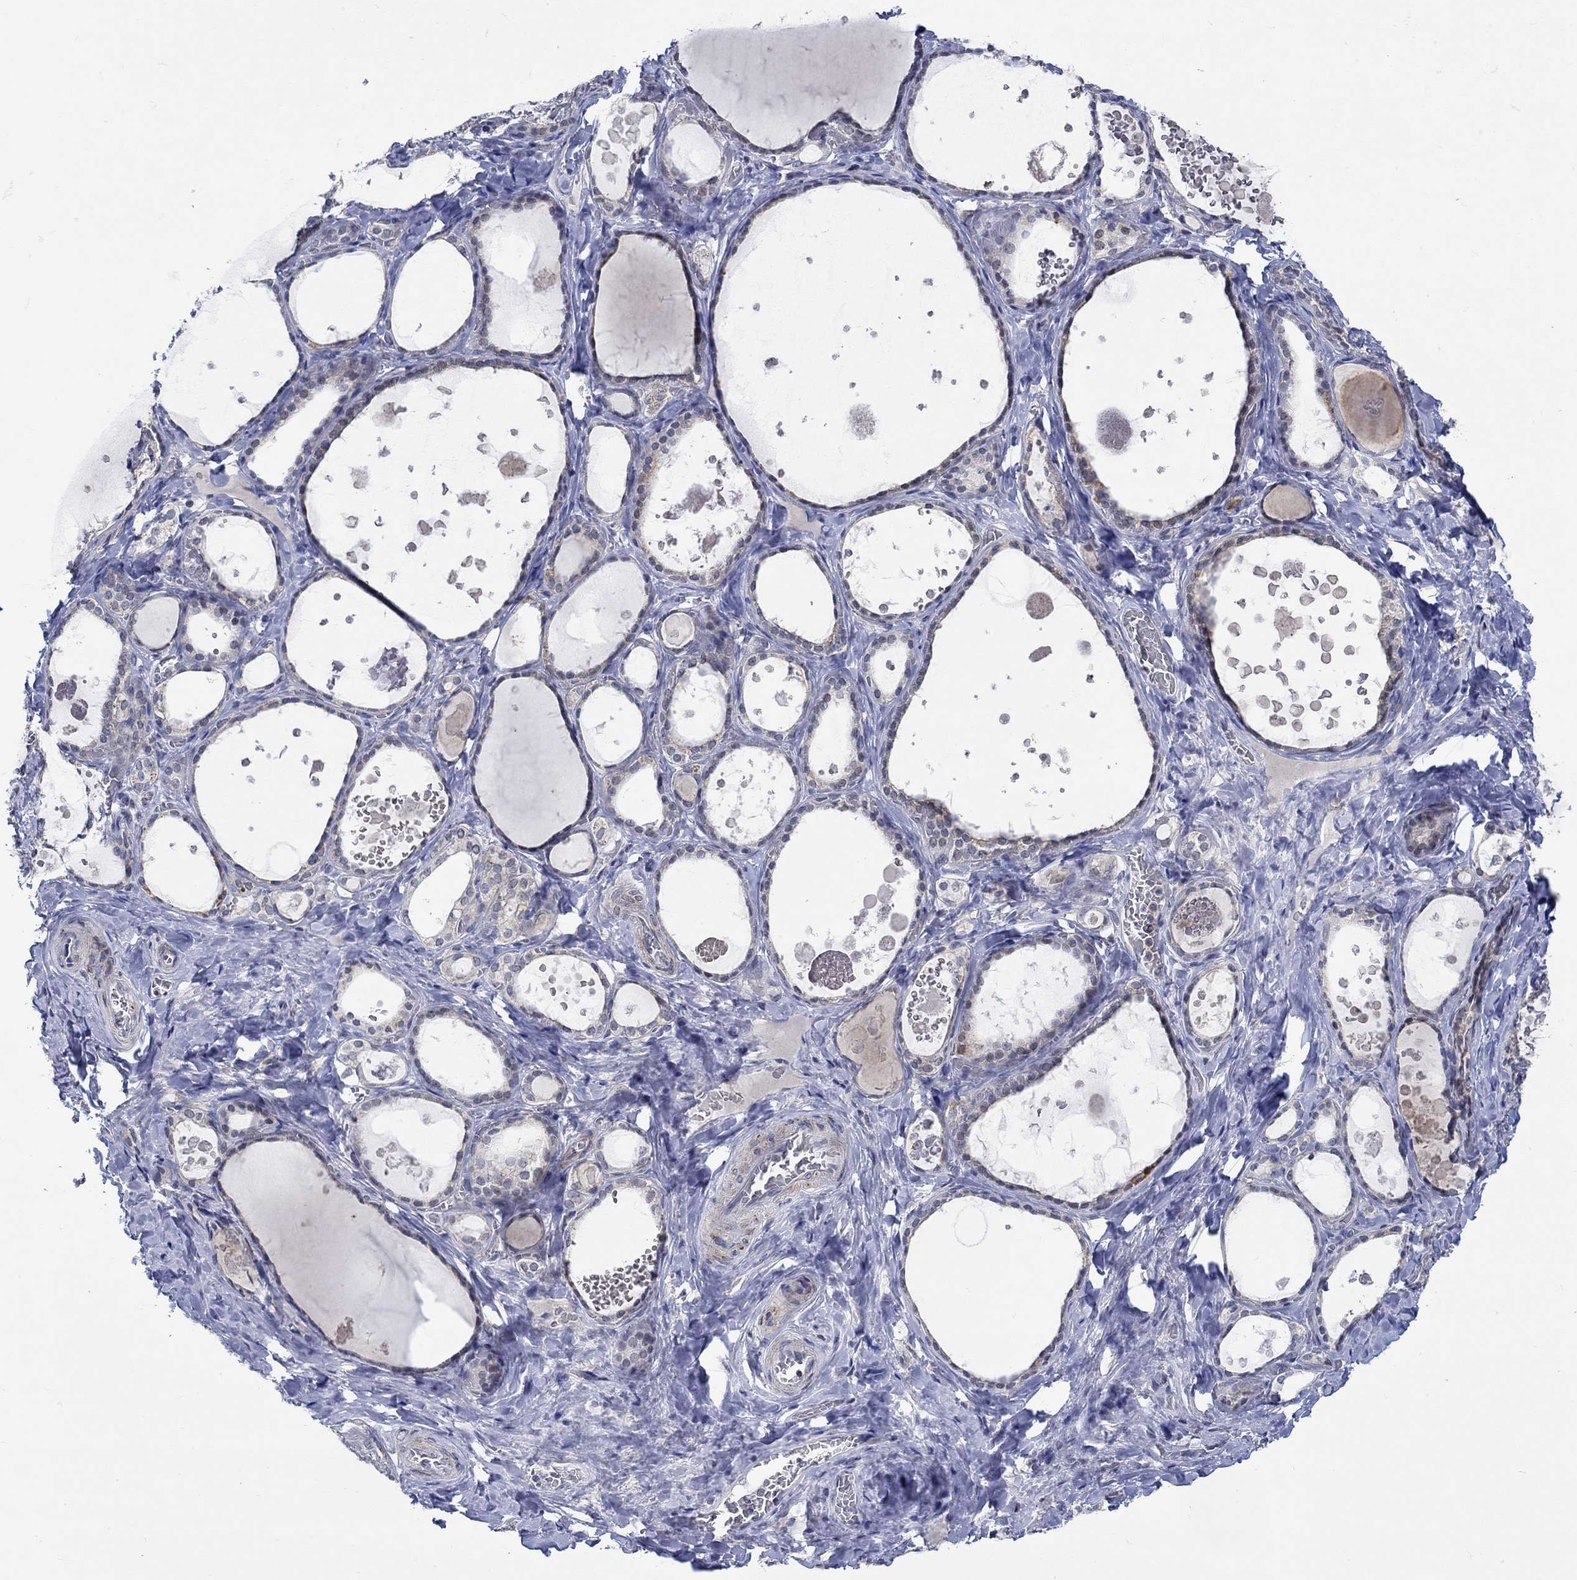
{"staining": {"intensity": "moderate", "quantity": "<25%", "location": "cytoplasmic/membranous"}, "tissue": "thyroid gland", "cell_type": "Glandular cells", "image_type": "normal", "snomed": [{"axis": "morphology", "description": "Normal tissue, NOS"}, {"axis": "topography", "description": "Thyroid gland"}], "caption": "A brown stain labels moderate cytoplasmic/membranous staining of a protein in glandular cells of benign human thyroid gland. The staining was performed using DAB to visualize the protein expression in brown, while the nuclei were stained in blue with hematoxylin (Magnification: 20x).", "gene": "WASF1", "patient": {"sex": "female", "age": 56}}